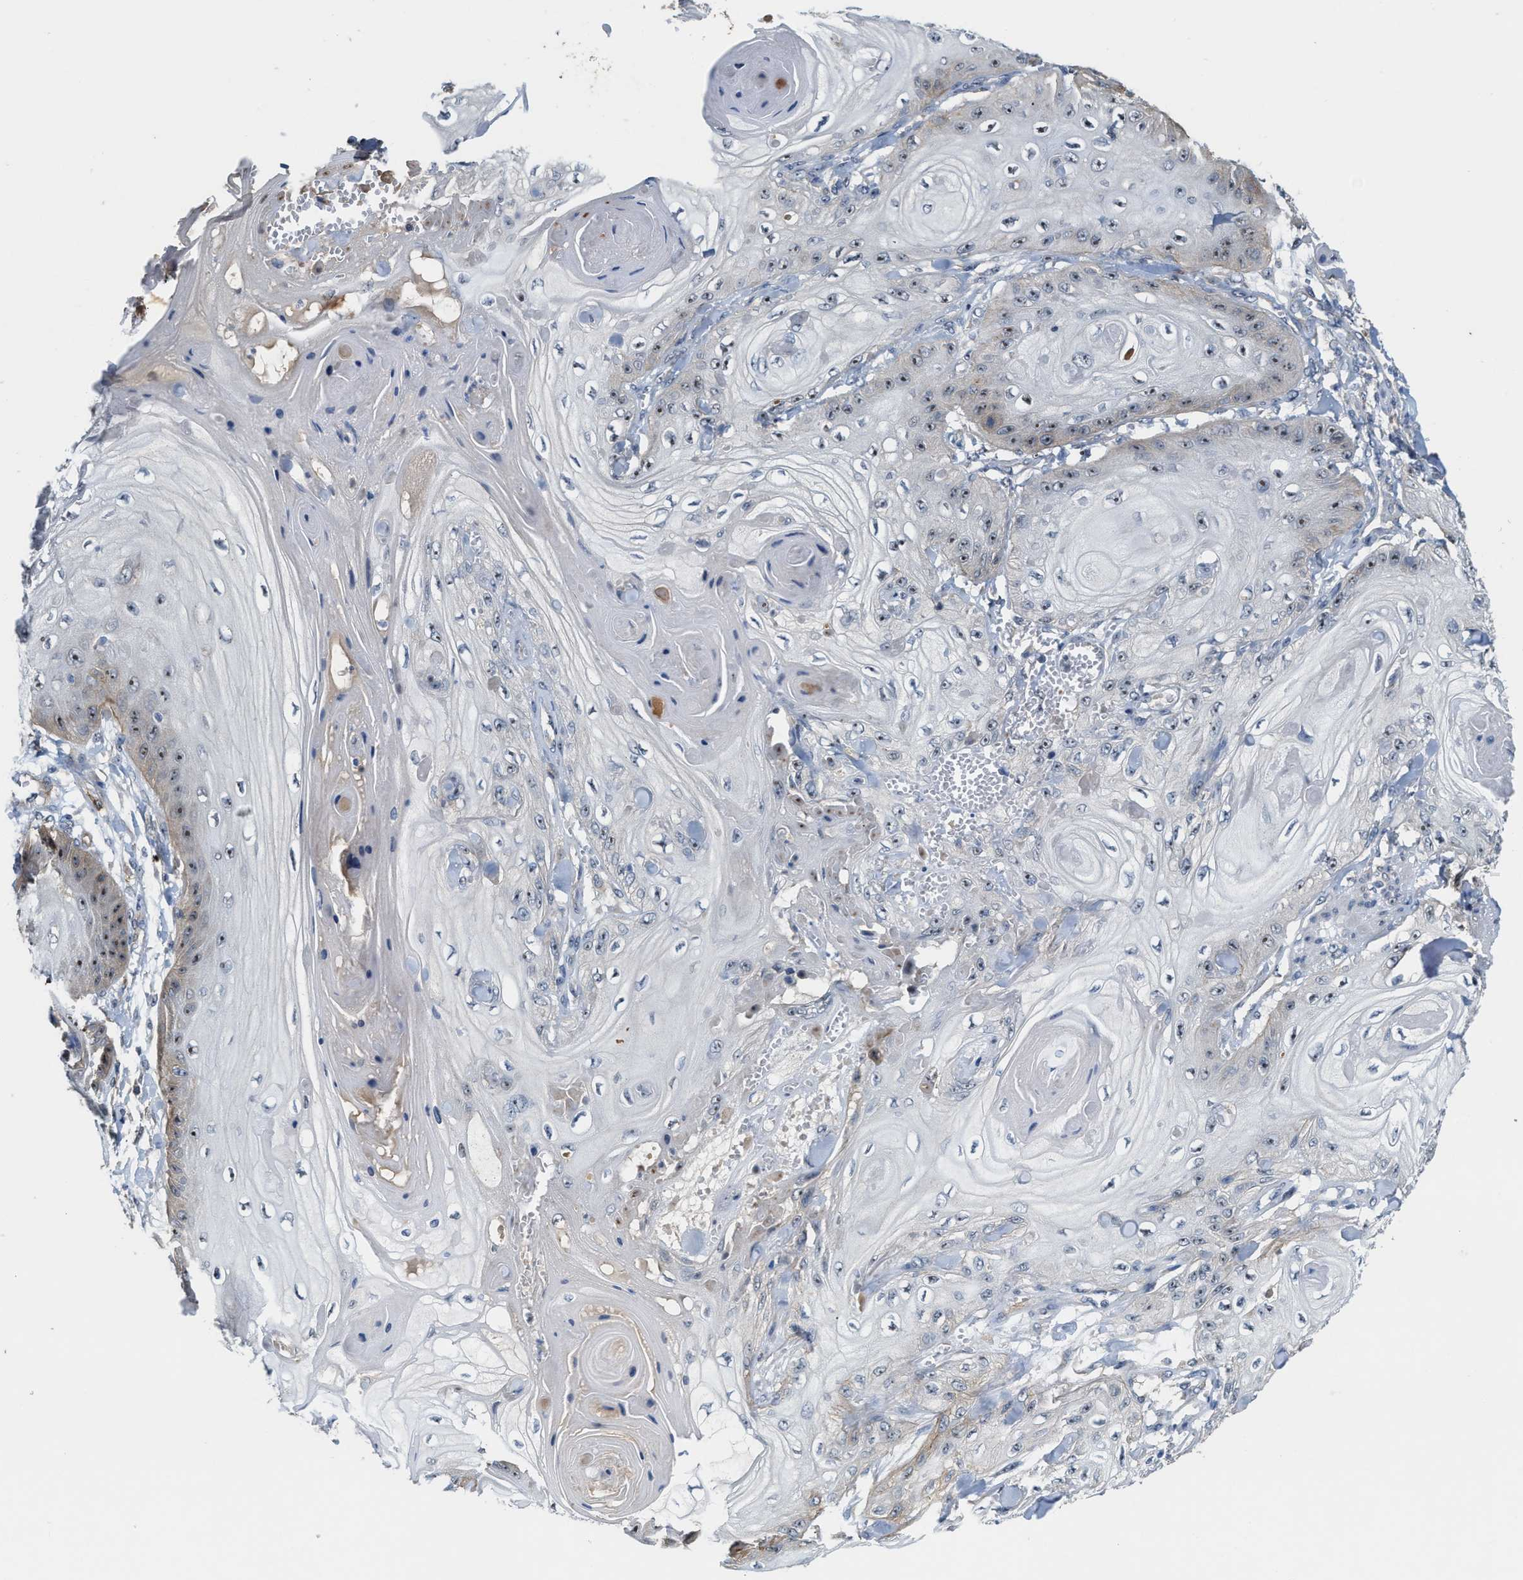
{"staining": {"intensity": "moderate", "quantity": "25%-75%", "location": "nuclear"}, "tissue": "skin cancer", "cell_type": "Tumor cells", "image_type": "cancer", "snomed": [{"axis": "morphology", "description": "Squamous cell carcinoma, NOS"}, {"axis": "topography", "description": "Skin"}], "caption": "This is a histology image of immunohistochemistry staining of skin squamous cell carcinoma, which shows moderate positivity in the nuclear of tumor cells.", "gene": "ZNF783", "patient": {"sex": "male", "age": 74}}